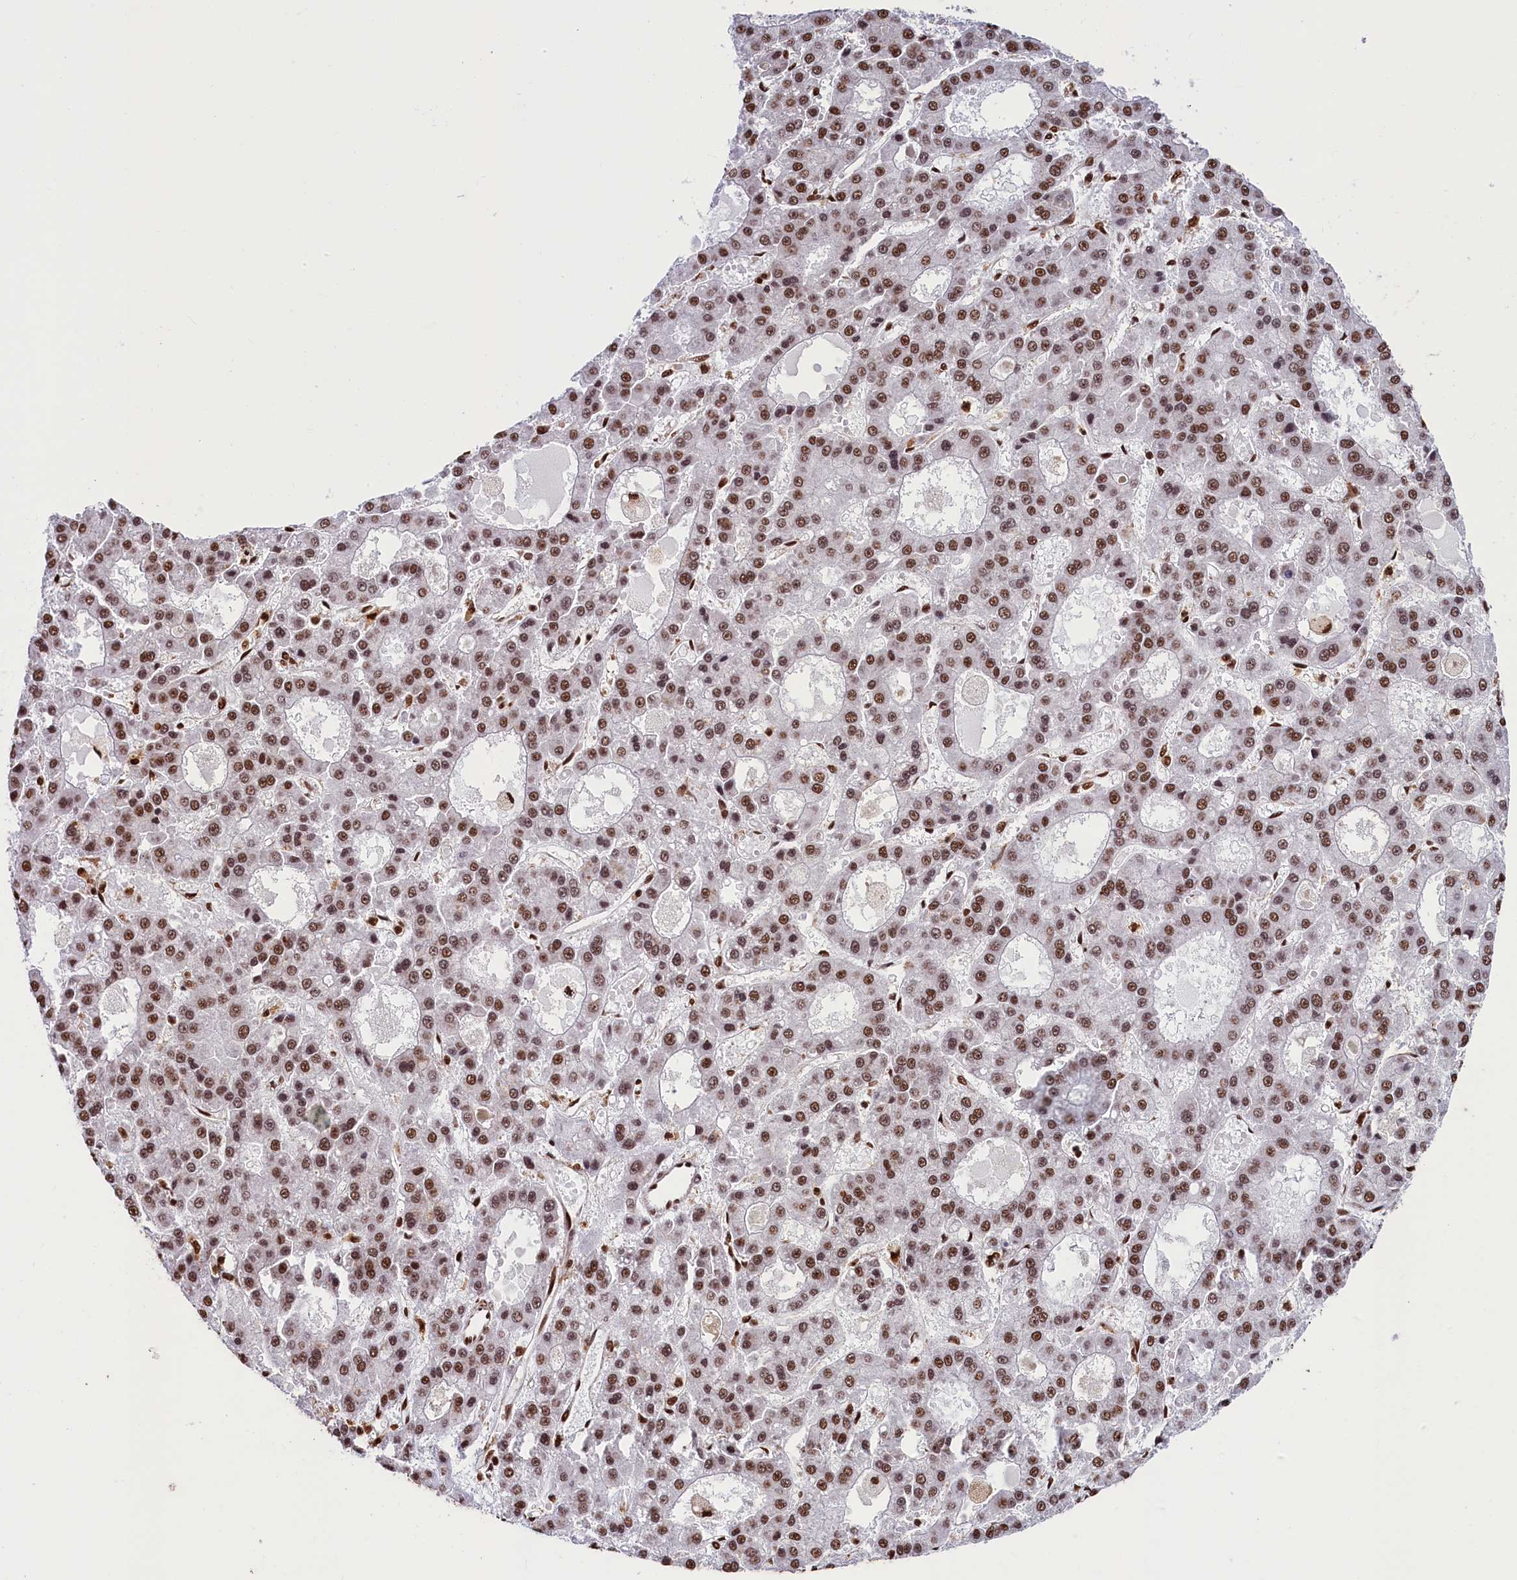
{"staining": {"intensity": "strong", "quantity": ">75%", "location": "nuclear"}, "tissue": "liver cancer", "cell_type": "Tumor cells", "image_type": "cancer", "snomed": [{"axis": "morphology", "description": "Carcinoma, Hepatocellular, NOS"}, {"axis": "topography", "description": "Liver"}], "caption": "This image shows liver cancer (hepatocellular carcinoma) stained with immunohistochemistry to label a protein in brown. The nuclear of tumor cells show strong positivity for the protein. Nuclei are counter-stained blue.", "gene": "SNRPD2", "patient": {"sex": "male", "age": 70}}